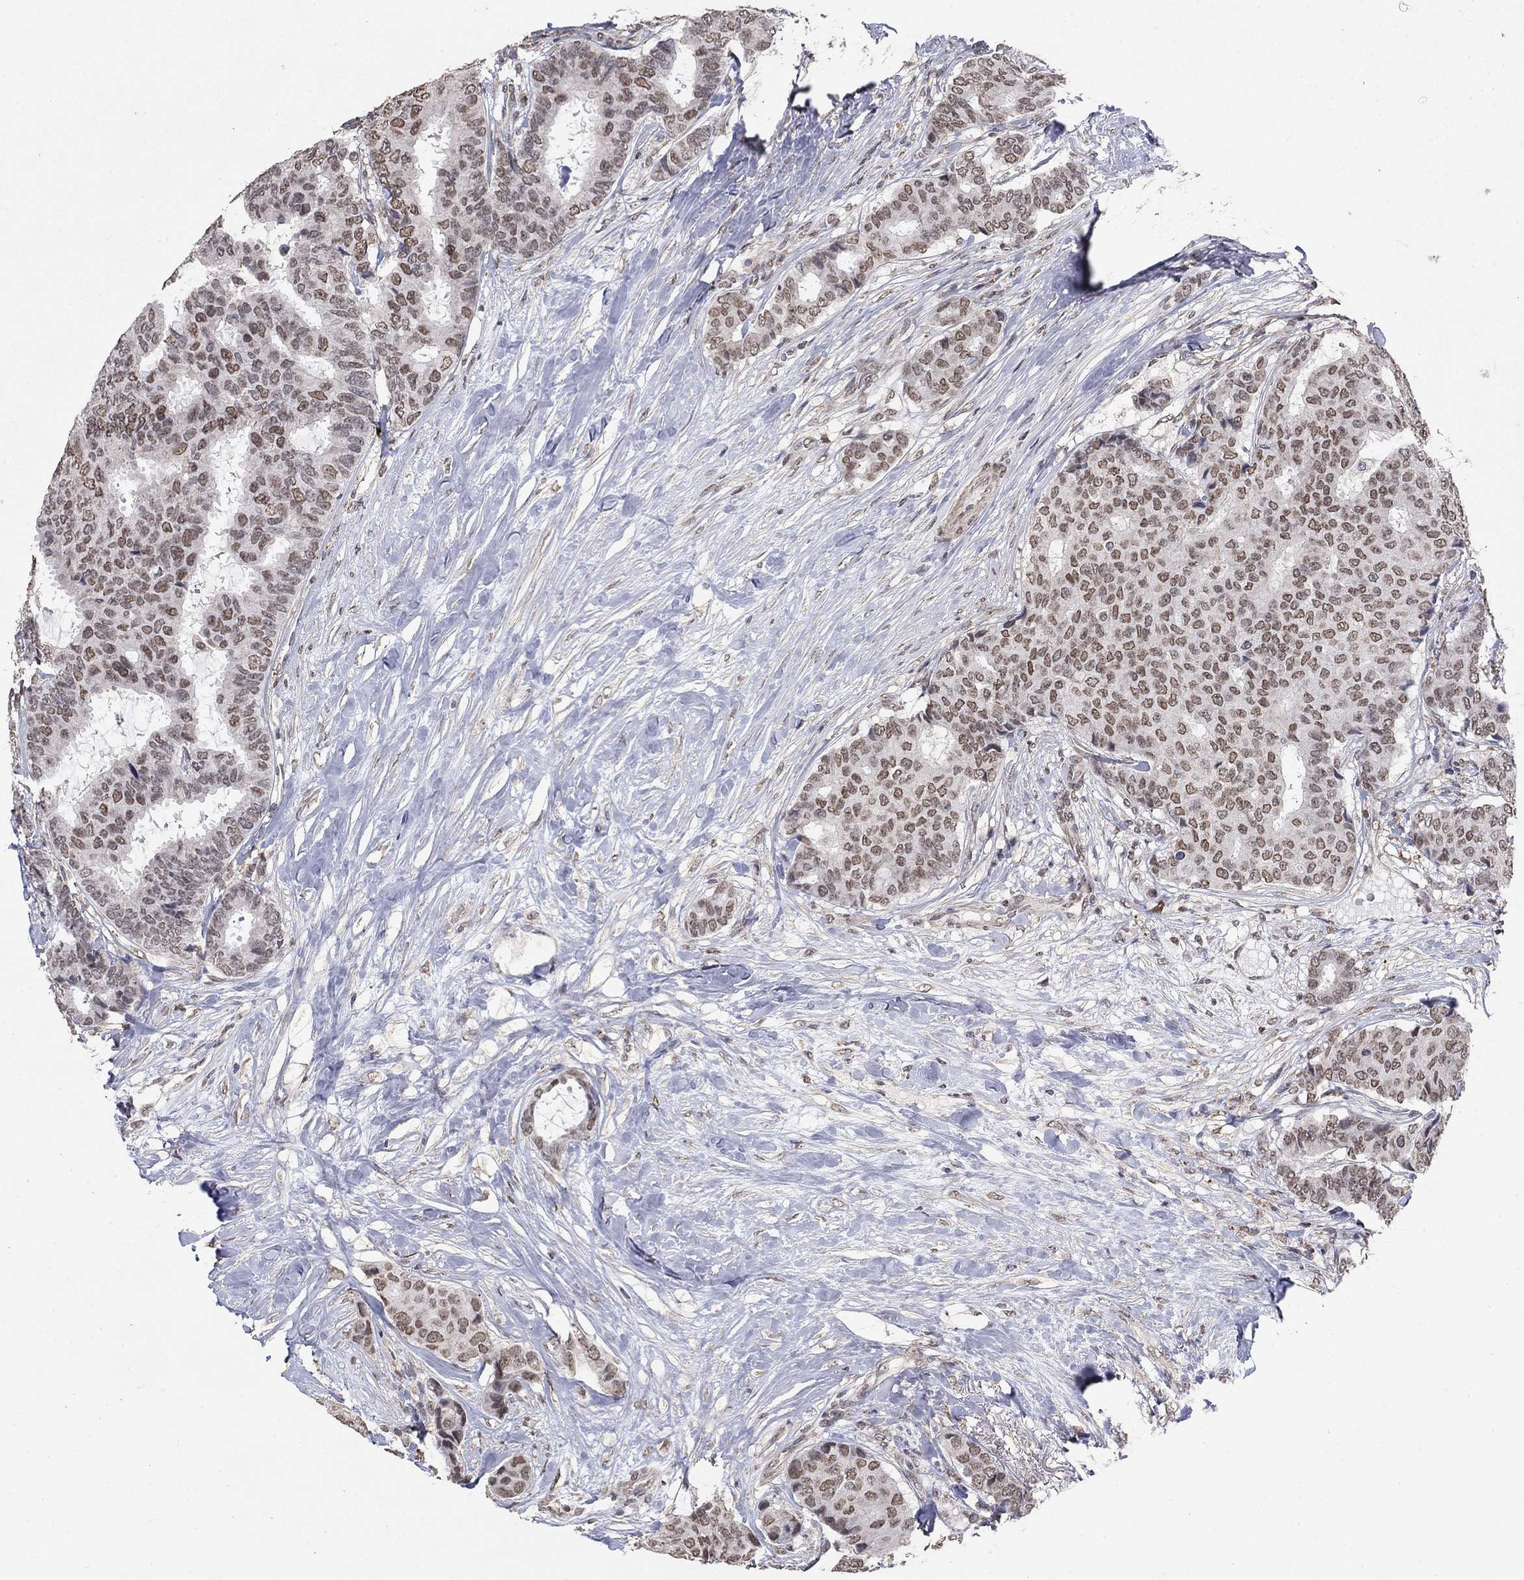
{"staining": {"intensity": "weak", "quantity": "25%-75%", "location": "nuclear"}, "tissue": "breast cancer", "cell_type": "Tumor cells", "image_type": "cancer", "snomed": [{"axis": "morphology", "description": "Duct carcinoma"}, {"axis": "topography", "description": "Breast"}], "caption": "An immunohistochemistry histopathology image of neoplastic tissue is shown. Protein staining in brown highlights weak nuclear positivity in infiltrating ductal carcinoma (breast) within tumor cells.", "gene": "GRIA3", "patient": {"sex": "female", "age": 75}}